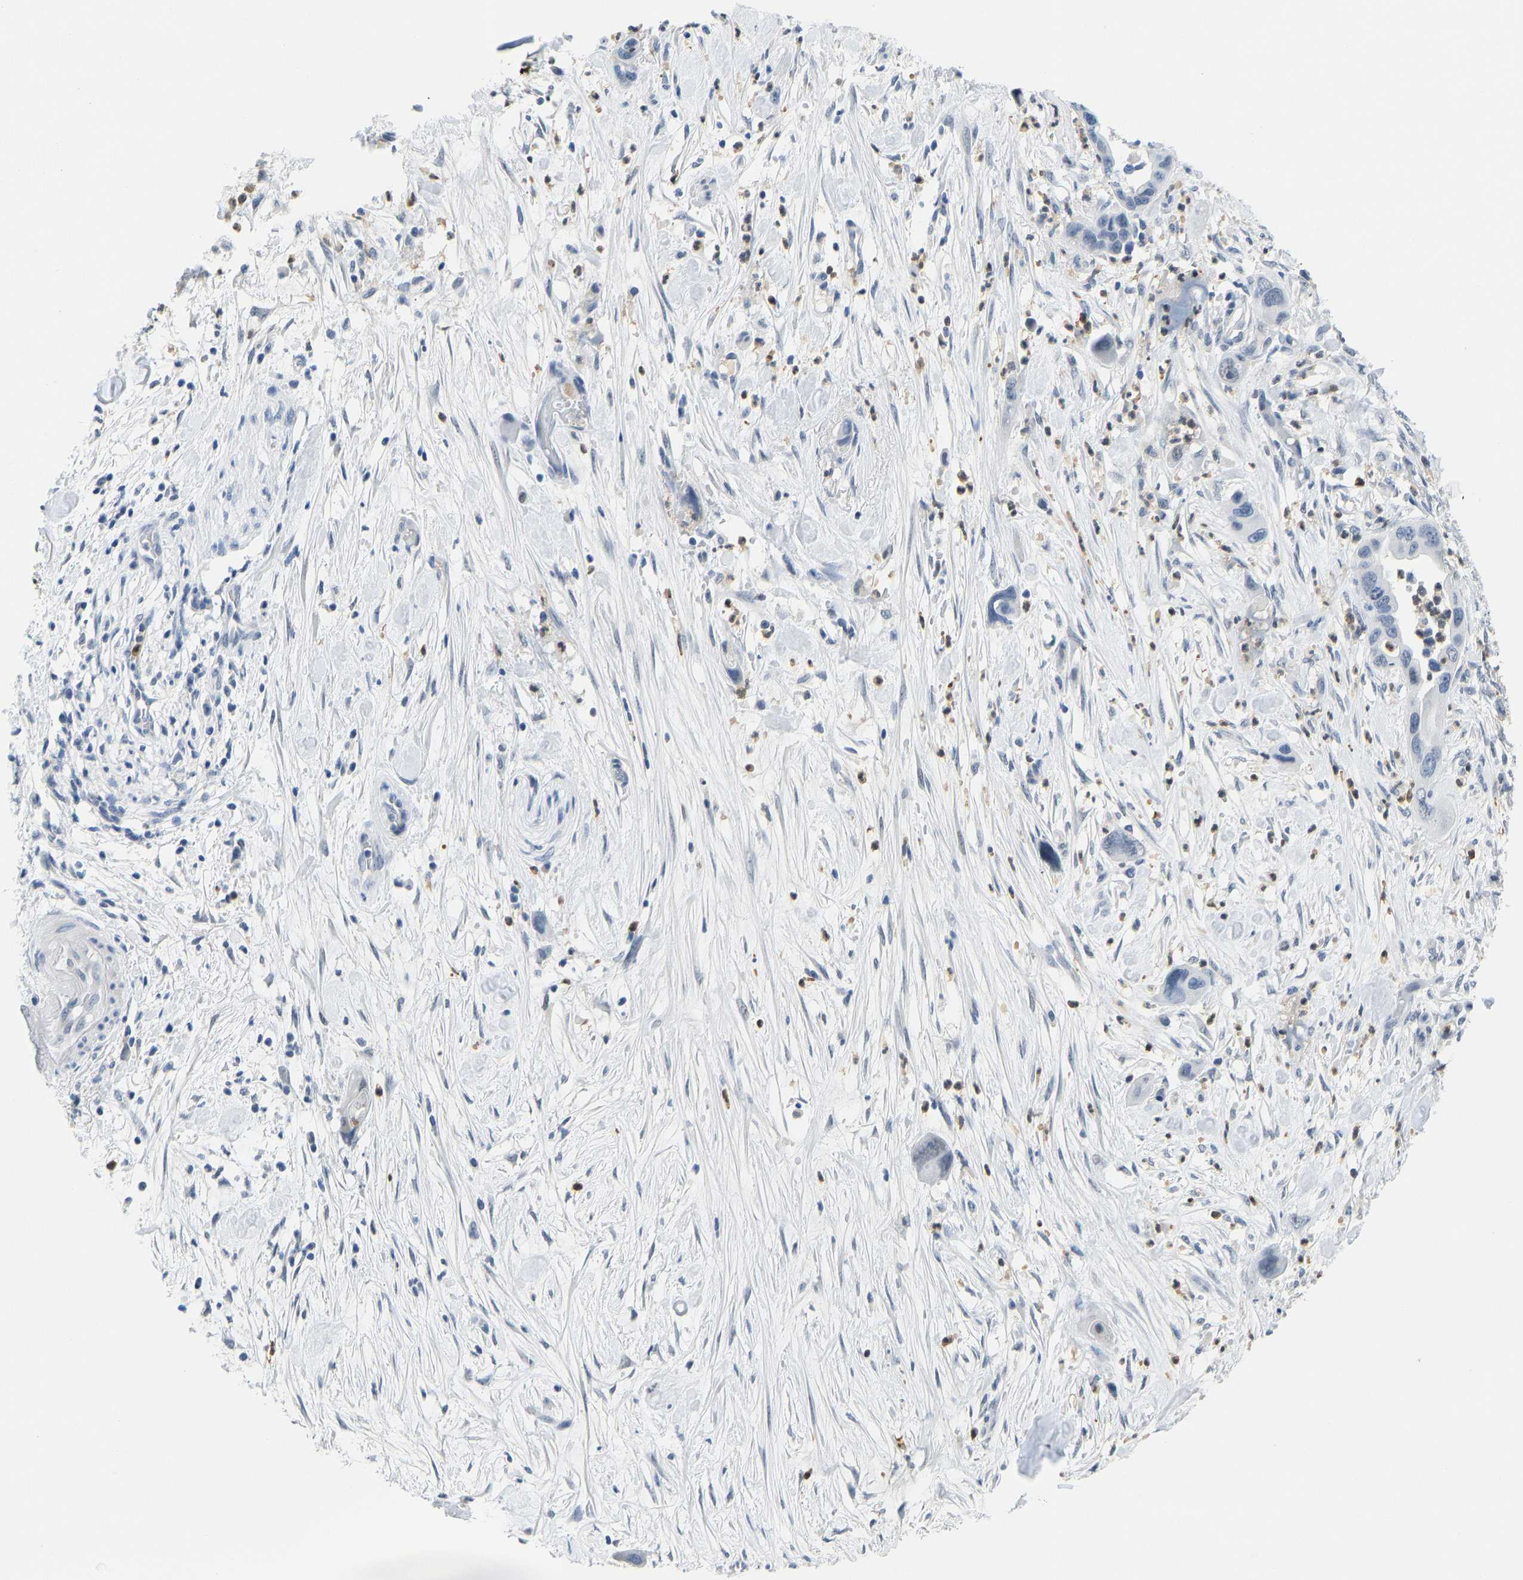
{"staining": {"intensity": "negative", "quantity": "none", "location": "none"}, "tissue": "pancreatic cancer", "cell_type": "Tumor cells", "image_type": "cancer", "snomed": [{"axis": "morphology", "description": "Adenocarcinoma, NOS"}, {"axis": "topography", "description": "Pancreas"}], "caption": "An image of human adenocarcinoma (pancreatic) is negative for staining in tumor cells.", "gene": "TXNDC2", "patient": {"sex": "female", "age": 71}}